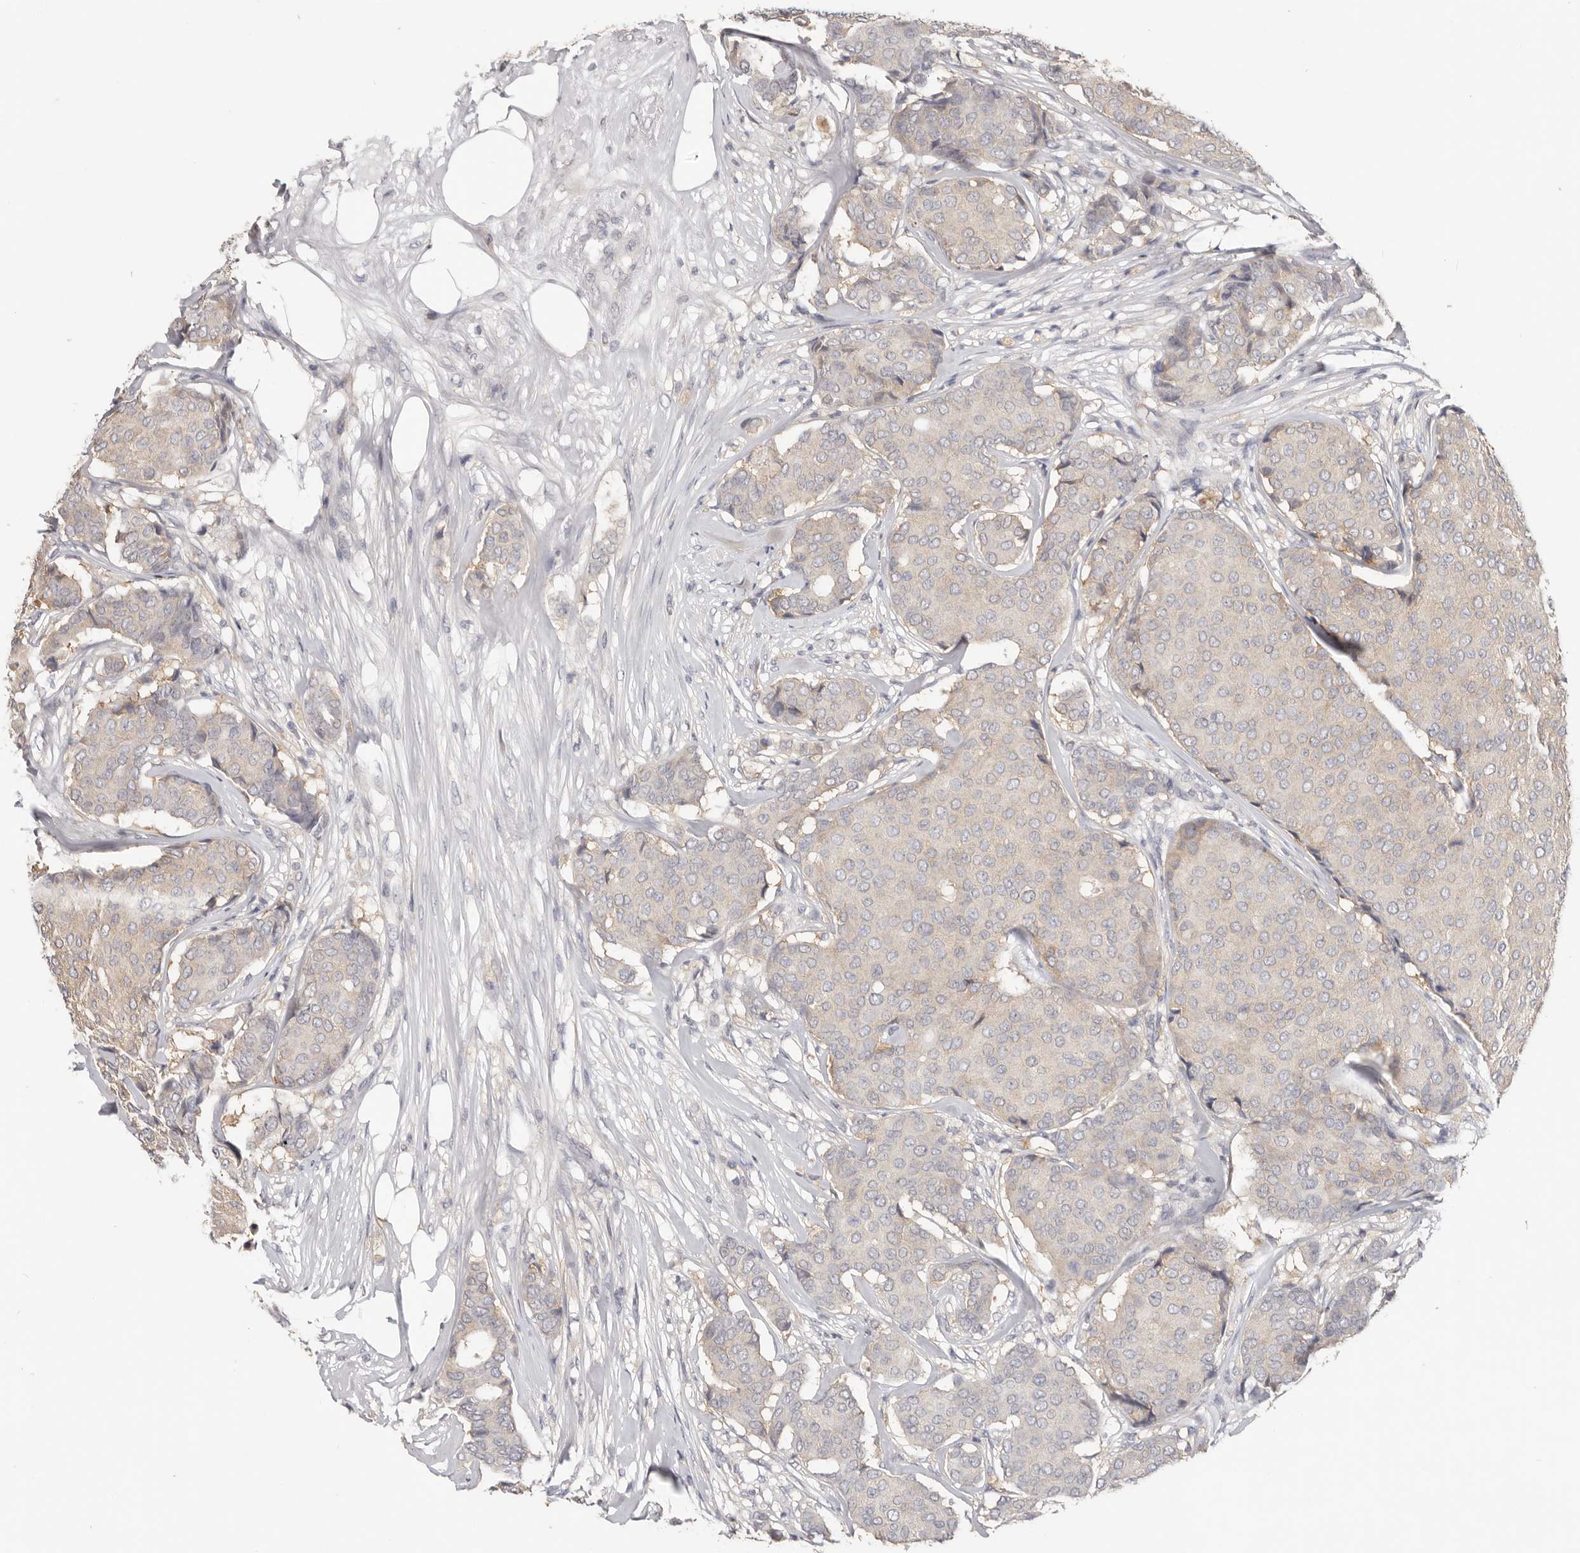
{"staining": {"intensity": "negative", "quantity": "none", "location": "none"}, "tissue": "breast cancer", "cell_type": "Tumor cells", "image_type": "cancer", "snomed": [{"axis": "morphology", "description": "Duct carcinoma"}, {"axis": "topography", "description": "Breast"}], "caption": "A micrograph of breast cancer (intraductal carcinoma) stained for a protein shows no brown staining in tumor cells.", "gene": "WDR77", "patient": {"sex": "female", "age": 75}}